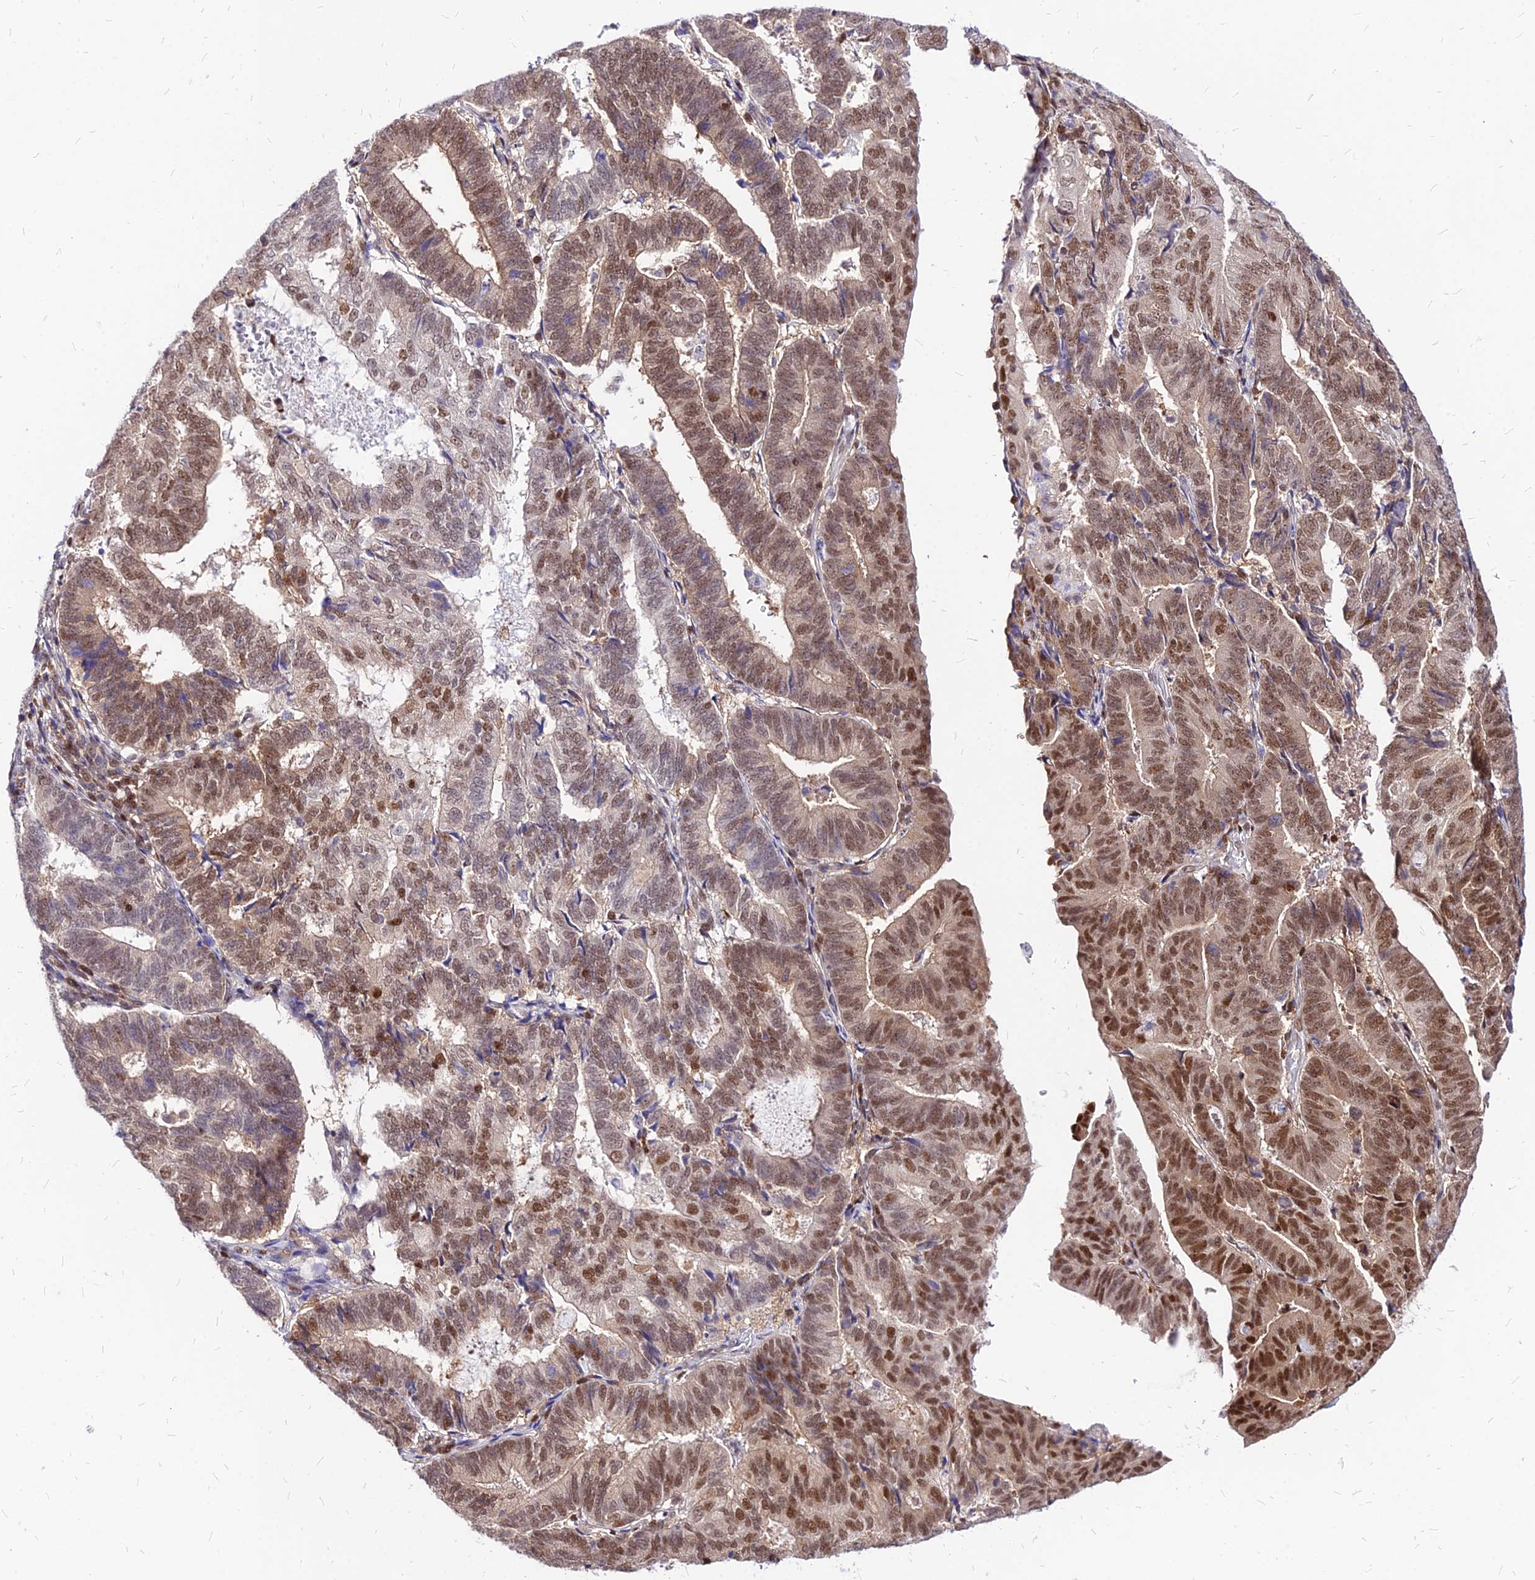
{"staining": {"intensity": "moderate", "quantity": ">75%", "location": "nuclear"}, "tissue": "endometrial cancer", "cell_type": "Tumor cells", "image_type": "cancer", "snomed": [{"axis": "morphology", "description": "Adenocarcinoma, NOS"}, {"axis": "topography", "description": "Endometrium"}], "caption": "A medium amount of moderate nuclear expression is seen in about >75% of tumor cells in endometrial cancer tissue.", "gene": "PAXX", "patient": {"sex": "female", "age": 70}}